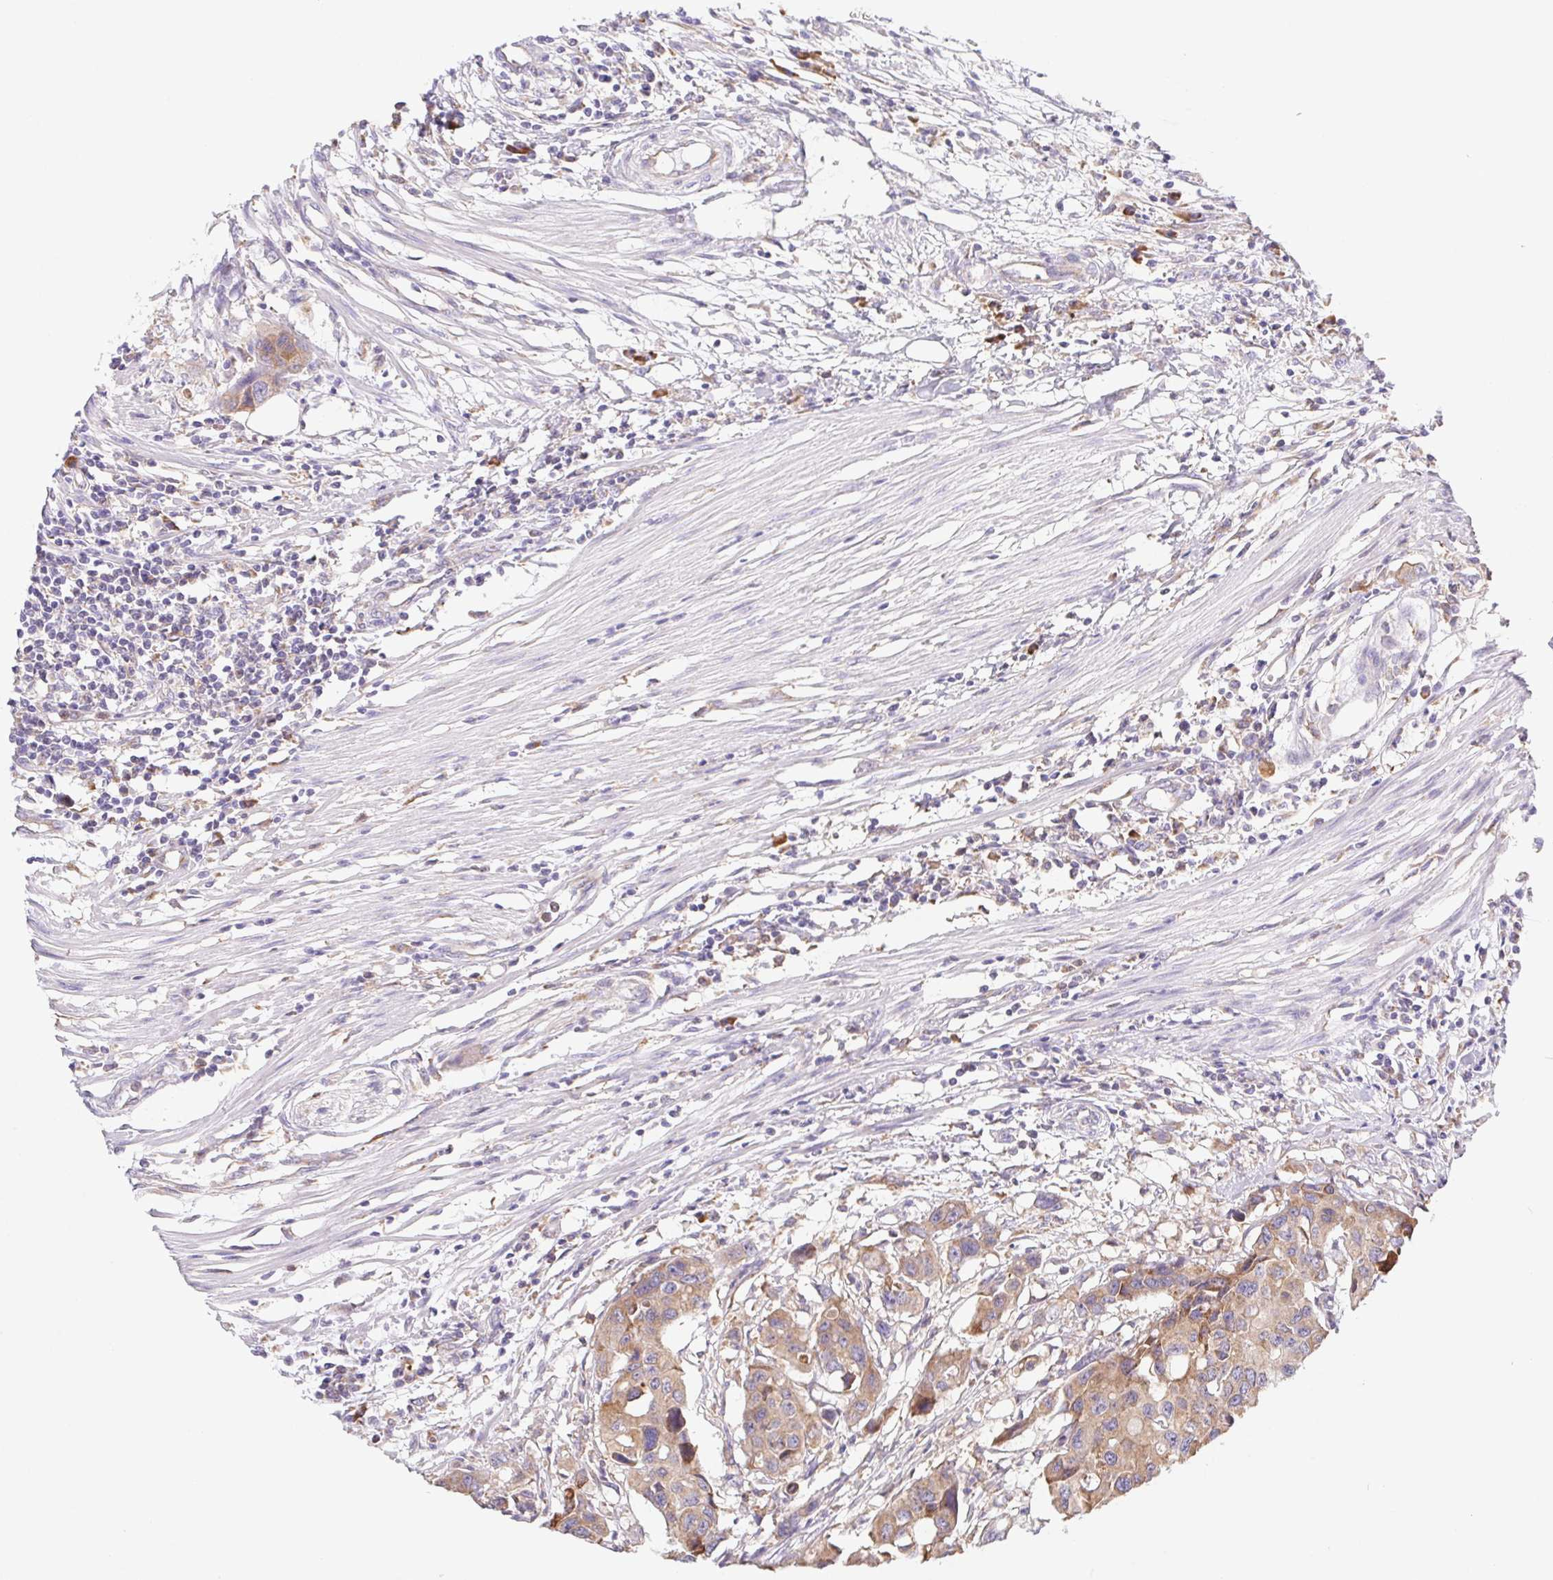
{"staining": {"intensity": "moderate", "quantity": ">75%", "location": "cytoplasmic/membranous"}, "tissue": "colorectal cancer", "cell_type": "Tumor cells", "image_type": "cancer", "snomed": [{"axis": "morphology", "description": "Adenocarcinoma, NOS"}, {"axis": "topography", "description": "Colon"}], "caption": "IHC photomicrograph of human colorectal cancer (adenocarcinoma) stained for a protein (brown), which demonstrates medium levels of moderate cytoplasmic/membranous expression in approximately >75% of tumor cells.", "gene": "ADAM8", "patient": {"sex": "male", "age": 77}}